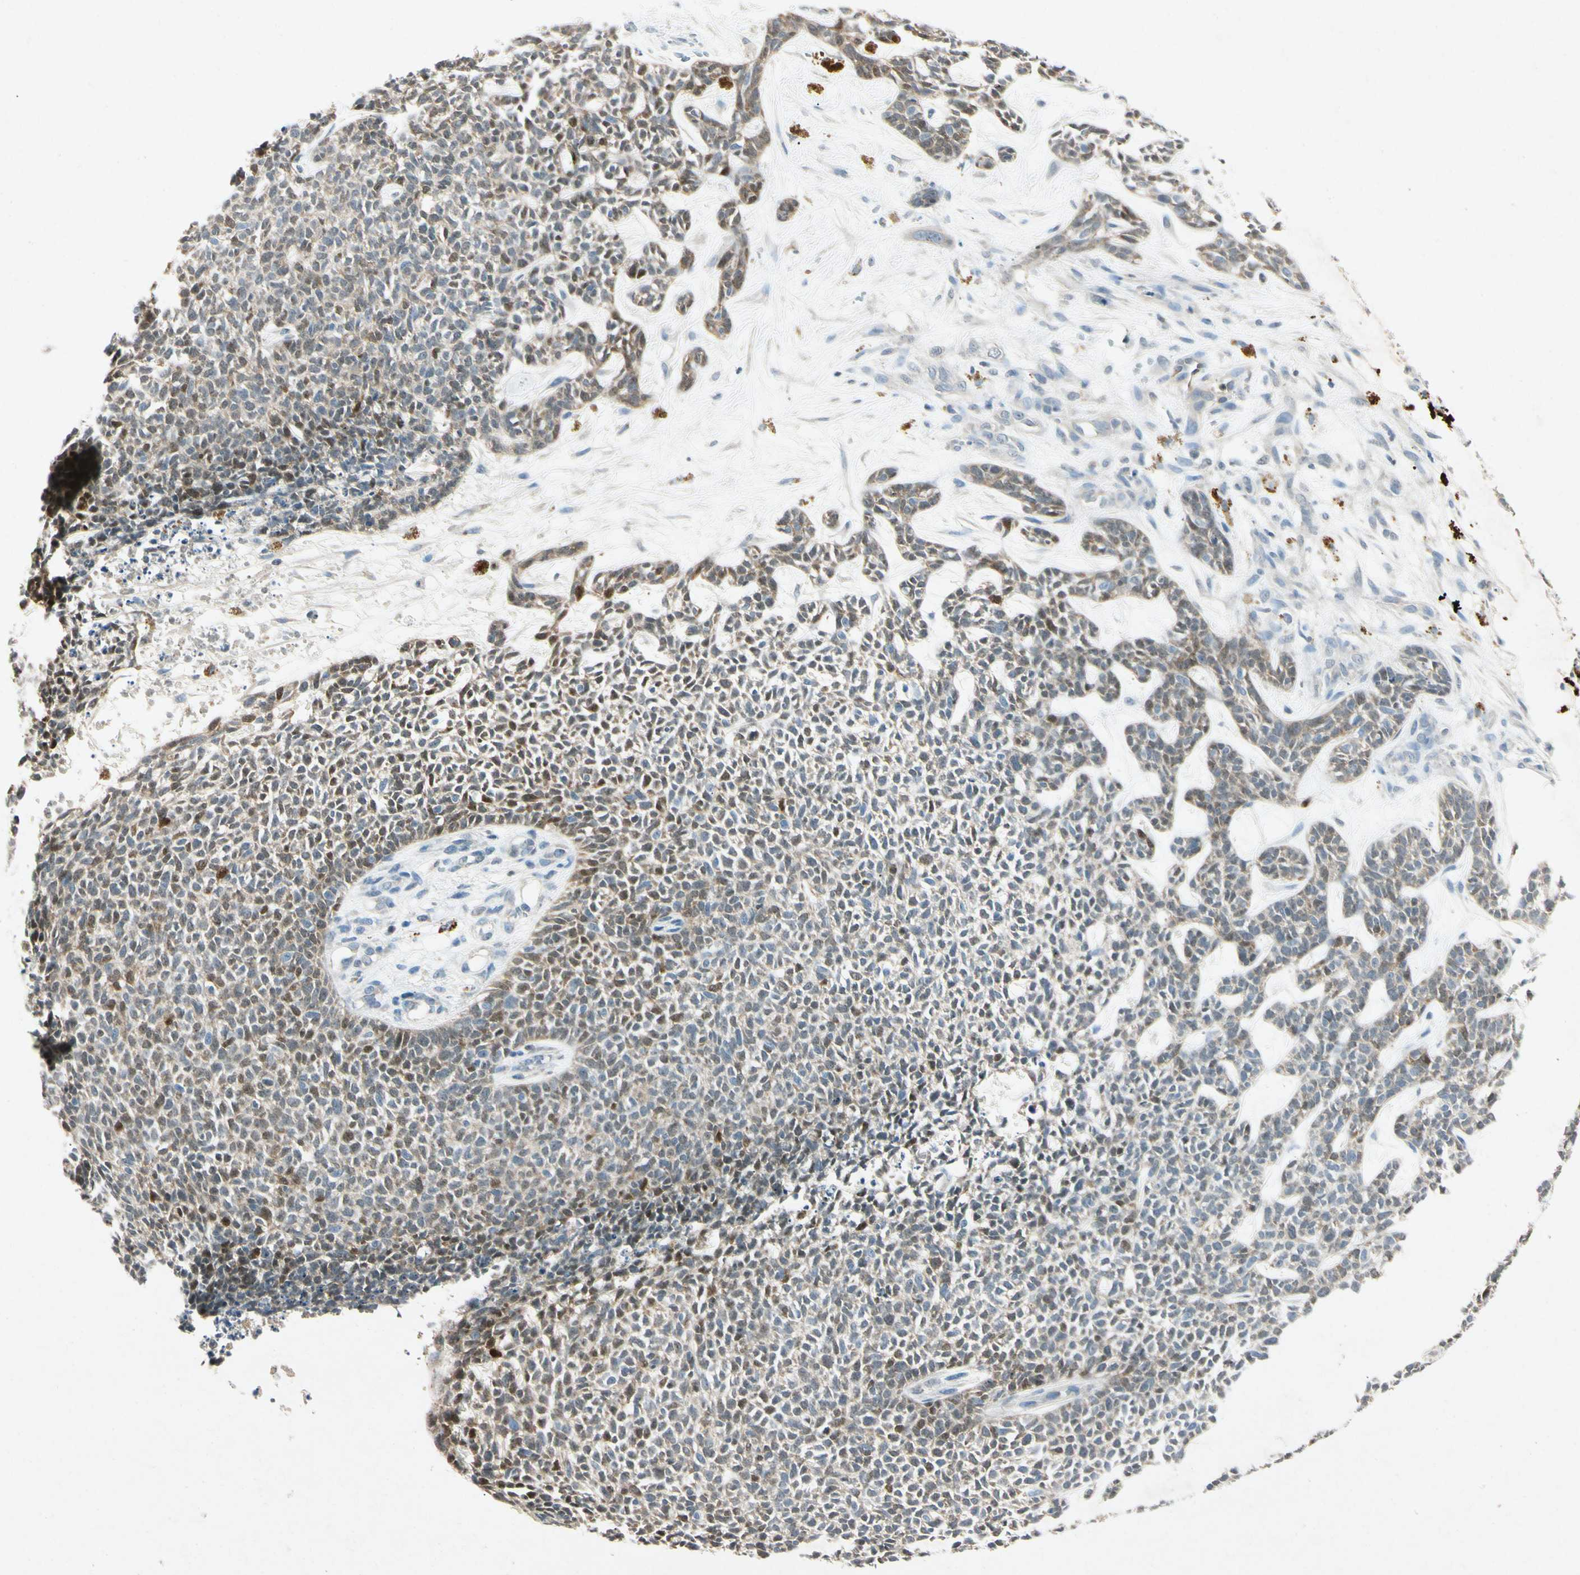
{"staining": {"intensity": "moderate", "quantity": "25%-75%", "location": "nuclear"}, "tissue": "skin cancer", "cell_type": "Tumor cells", "image_type": "cancer", "snomed": [{"axis": "morphology", "description": "Basal cell carcinoma"}, {"axis": "topography", "description": "Skin"}], "caption": "Immunohistochemistry (IHC) (DAB (3,3'-diaminobenzidine)) staining of skin basal cell carcinoma reveals moderate nuclear protein positivity in approximately 25%-75% of tumor cells.", "gene": "HSPA1B", "patient": {"sex": "female", "age": 84}}